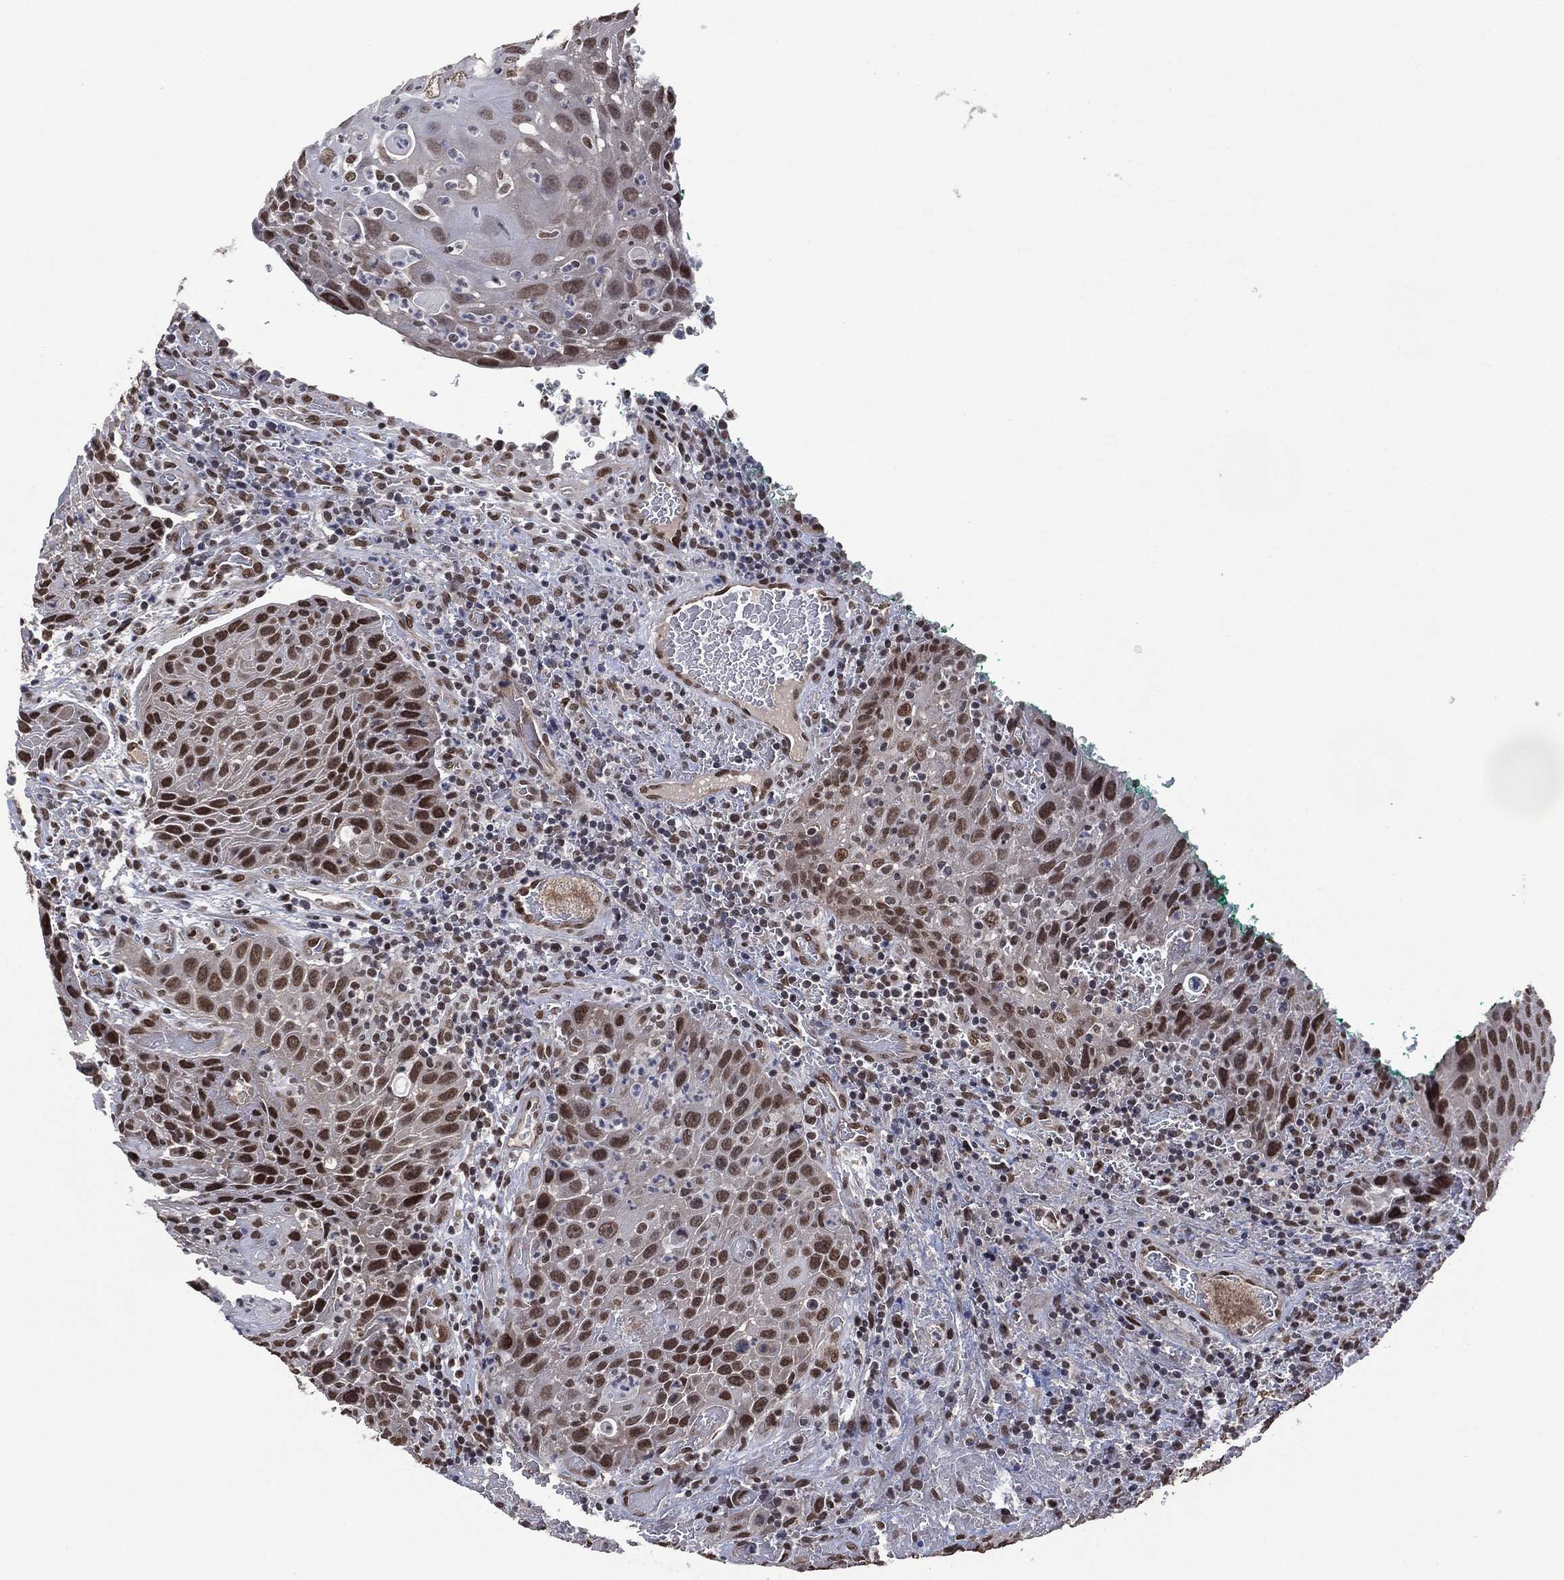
{"staining": {"intensity": "strong", "quantity": "25%-75%", "location": "nuclear"}, "tissue": "head and neck cancer", "cell_type": "Tumor cells", "image_type": "cancer", "snomed": [{"axis": "morphology", "description": "Squamous cell carcinoma, NOS"}, {"axis": "topography", "description": "Head-Neck"}], "caption": "Head and neck cancer (squamous cell carcinoma) stained with DAB (3,3'-diaminobenzidine) IHC displays high levels of strong nuclear staining in about 25%-75% of tumor cells.", "gene": "EHMT1", "patient": {"sex": "male", "age": 69}}